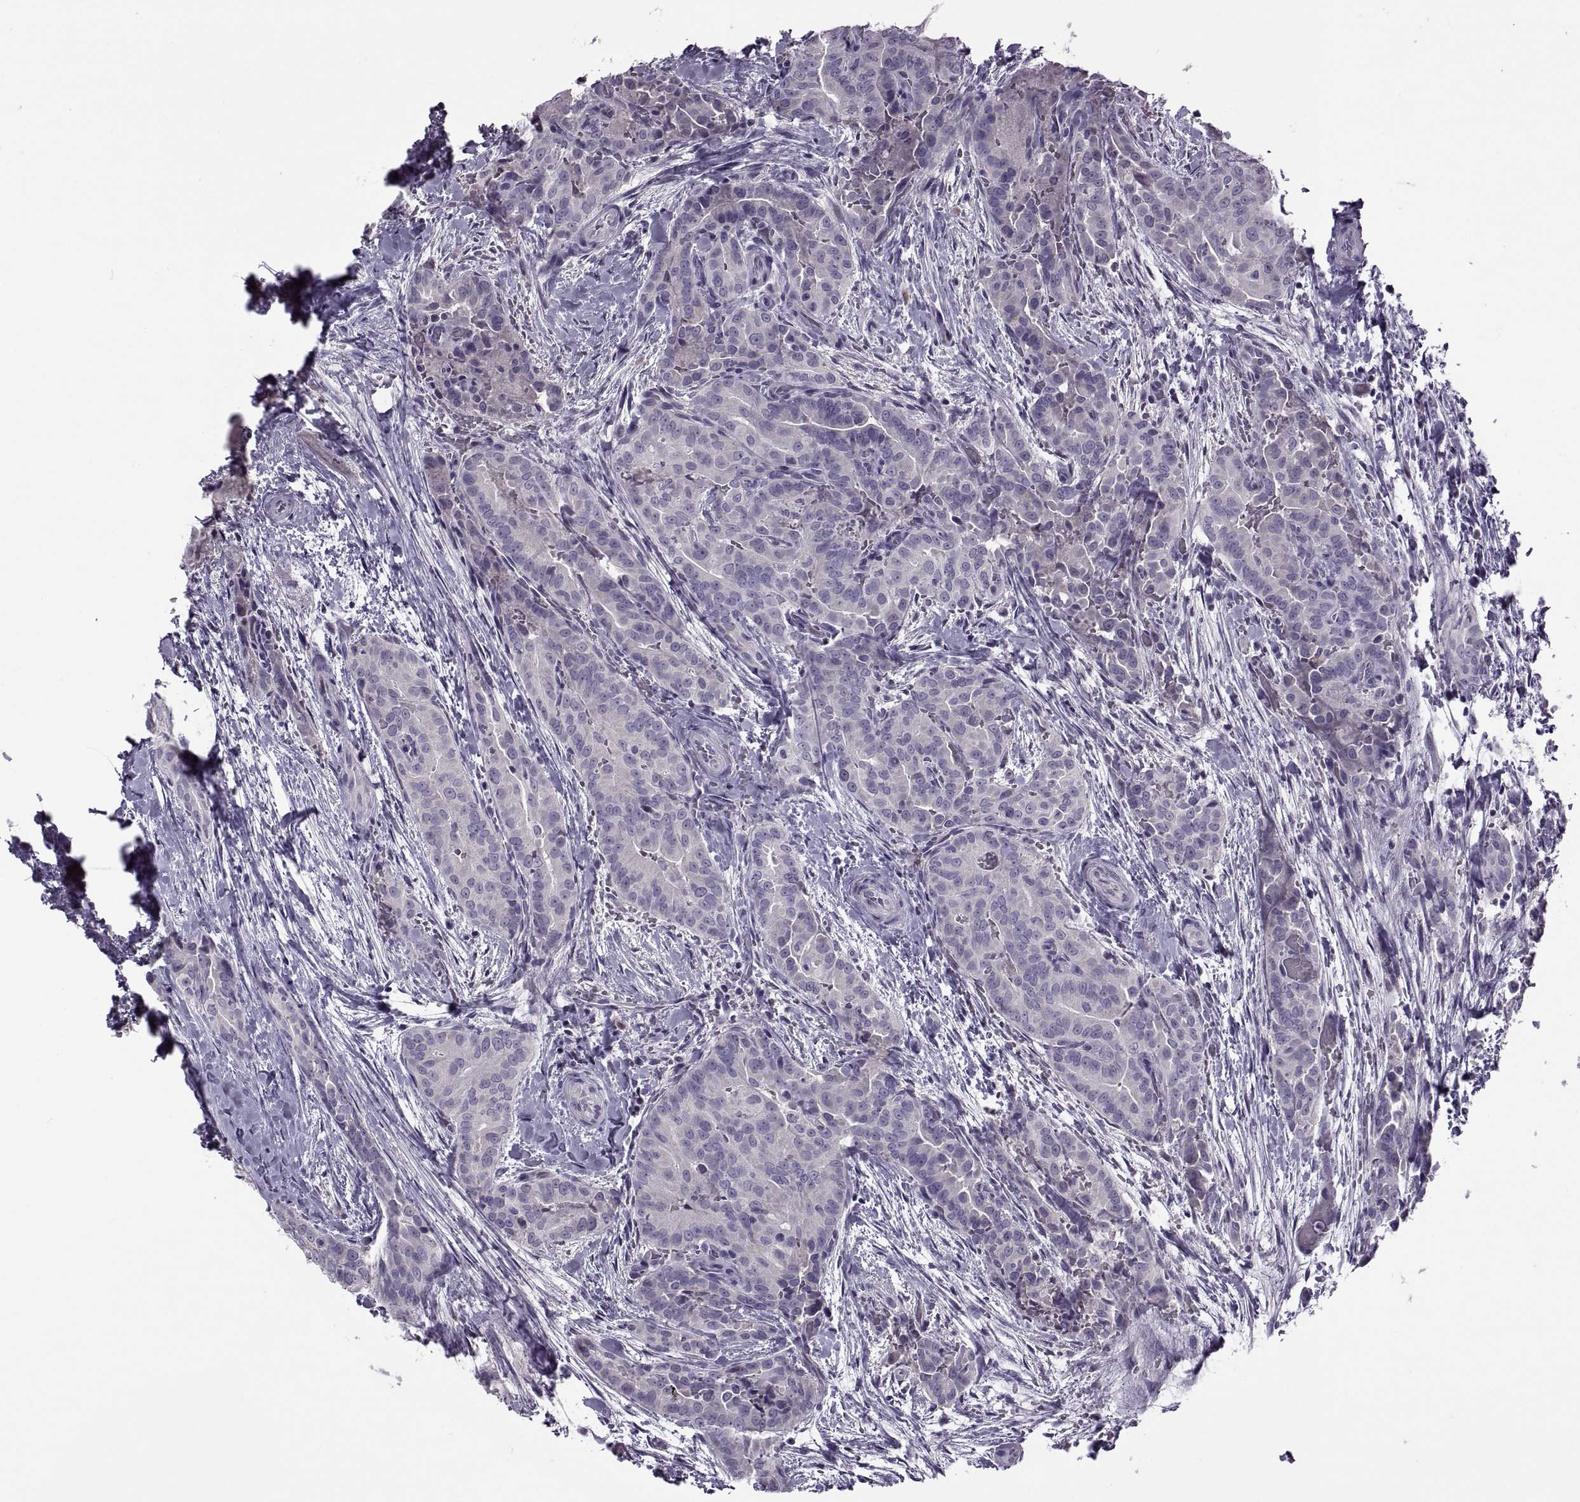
{"staining": {"intensity": "negative", "quantity": "none", "location": "none"}, "tissue": "thyroid cancer", "cell_type": "Tumor cells", "image_type": "cancer", "snomed": [{"axis": "morphology", "description": "Papillary adenocarcinoma, NOS"}, {"axis": "topography", "description": "Thyroid gland"}], "caption": "This is a photomicrograph of immunohistochemistry staining of thyroid cancer, which shows no positivity in tumor cells.", "gene": "RSPH6A", "patient": {"sex": "male", "age": 61}}